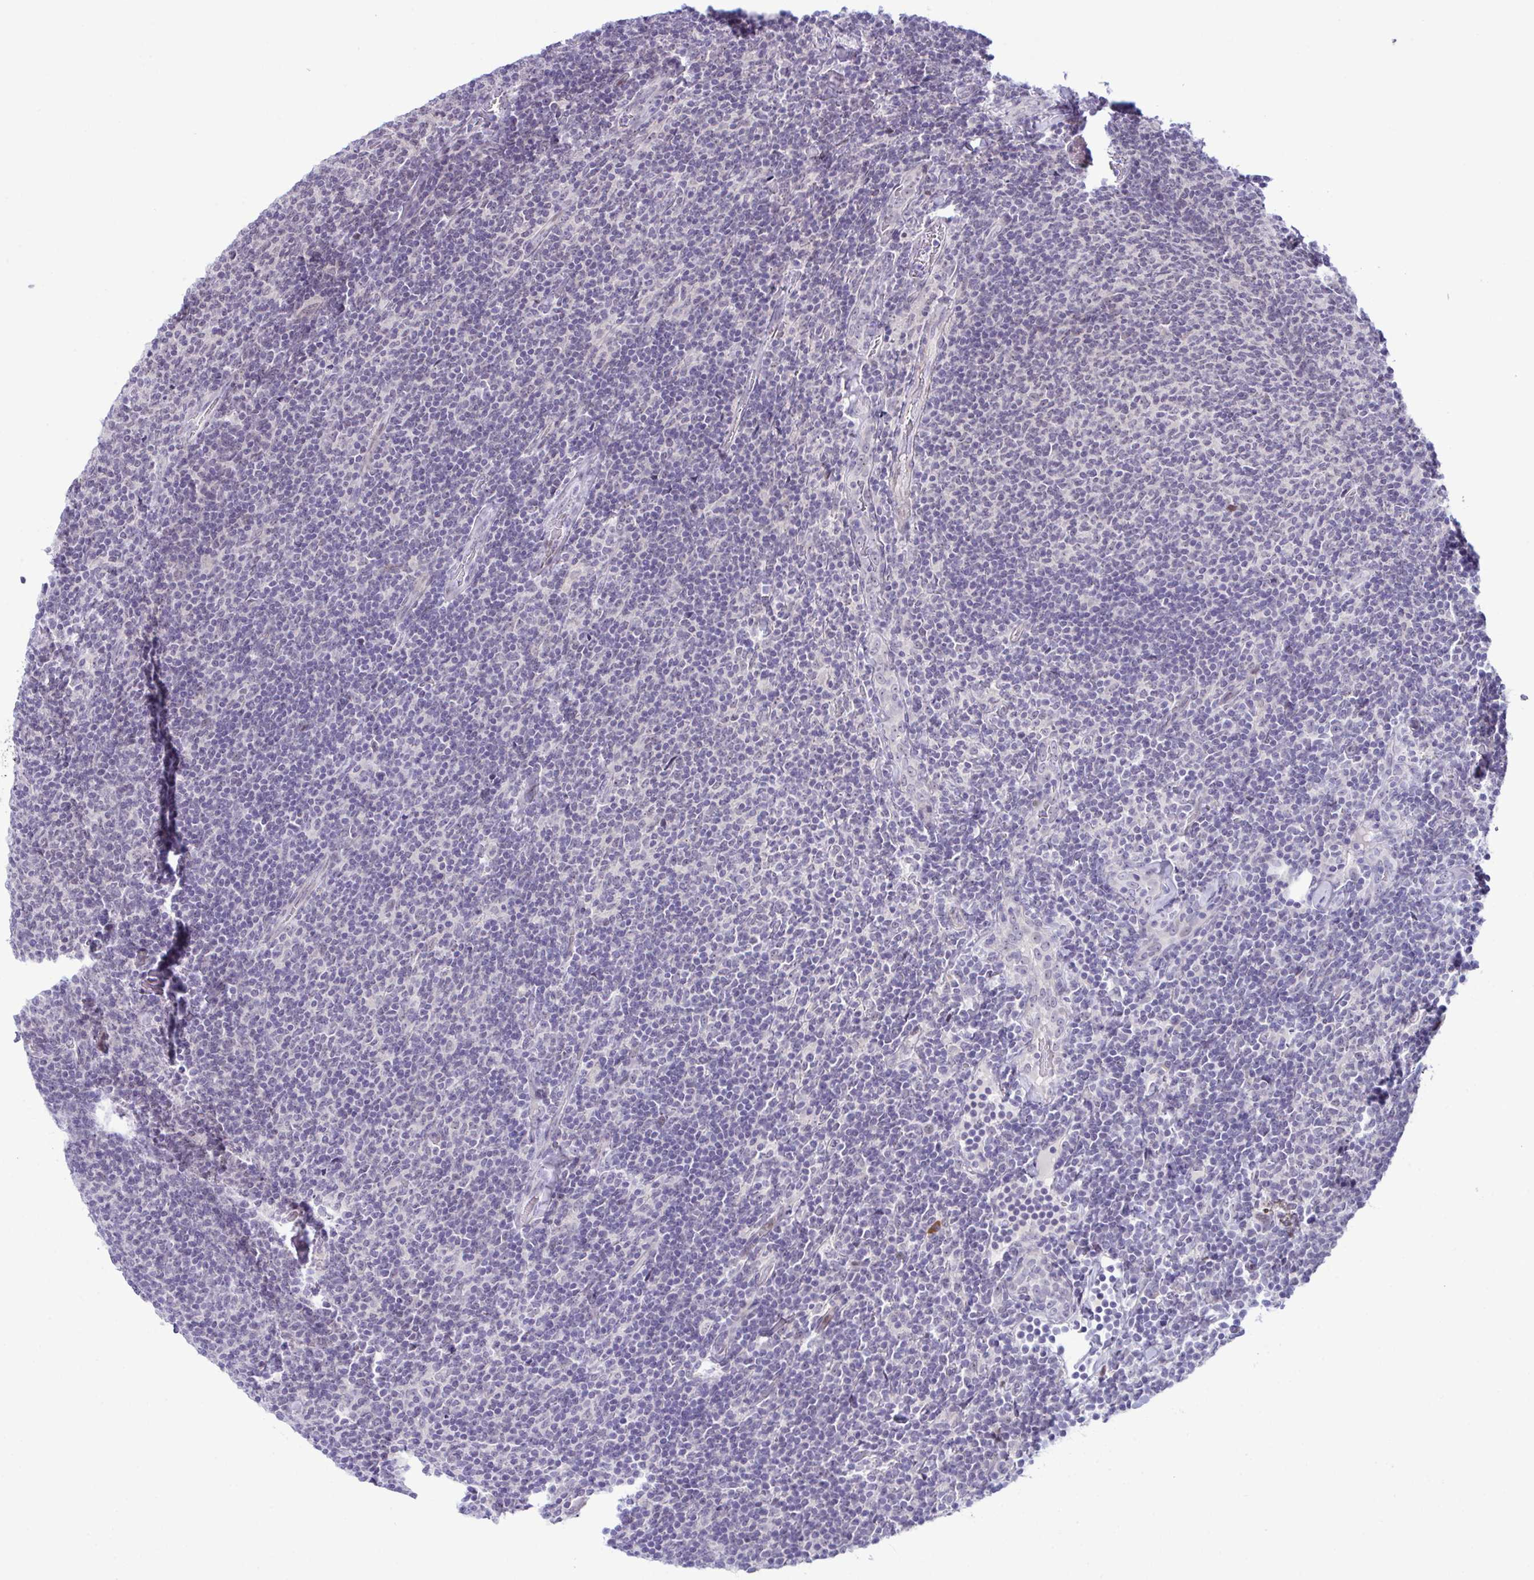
{"staining": {"intensity": "negative", "quantity": "none", "location": "none"}, "tissue": "lymphoma", "cell_type": "Tumor cells", "image_type": "cancer", "snomed": [{"axis": "morphology", "description": "Malignant lymphoma, non-Hodgkin's type, Low grade"}, {"axis": "topography", "description": "Lymph node"}], "caption": "Immunohistochemistry (IHC) of human low-grade malignant lymphoma, non-Hodgkin's type shows no staining in tumor cells.", "gene": "USP35", "patient": {"sex": "male", "age": 52}}